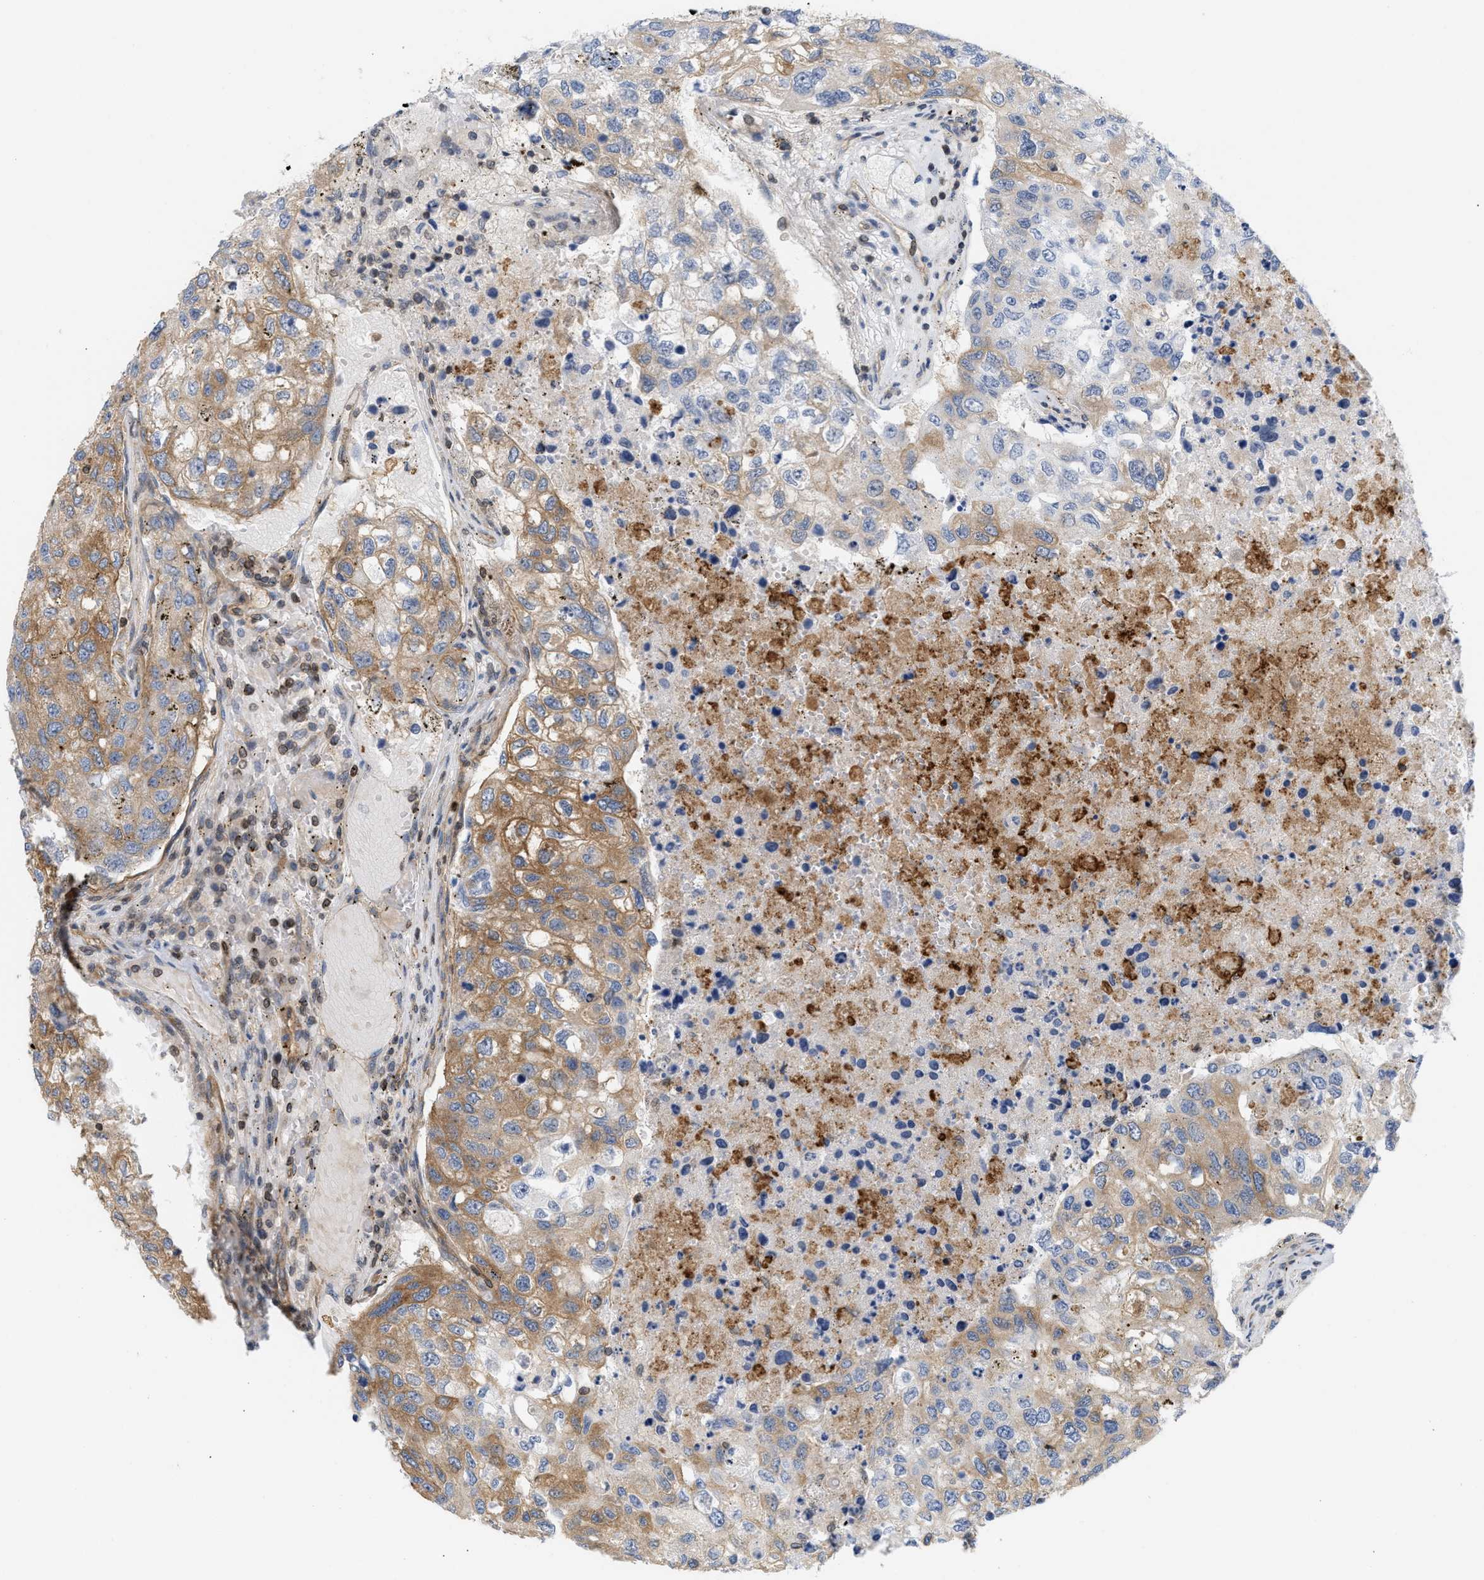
{"staining": {"intensity": "moderate", "quantity": ">75%", "location": "cytoplasmic/membranous"}, "tissue": "urothelial cancer", "cell_type": "Tumor cells", "image_type": "cancer", "snomed": [{"axis": "morphology", "description": "Urothelial carcinoma, High grade"}, {"axis": "topography", "description": "Lymph node"}, {"axis": "topography", "description": "Urinary bladder"}], "caption": "Protein expression by IHC displays moderate cytoplasmic/membranous positivity in approximately >75% of tumor cells in urothelial cancer. (brown staining indicates protein expression, while blue staining denotes nuclei).", "gene": "STRN", "patient": {"sex": "male", "age": 51}}